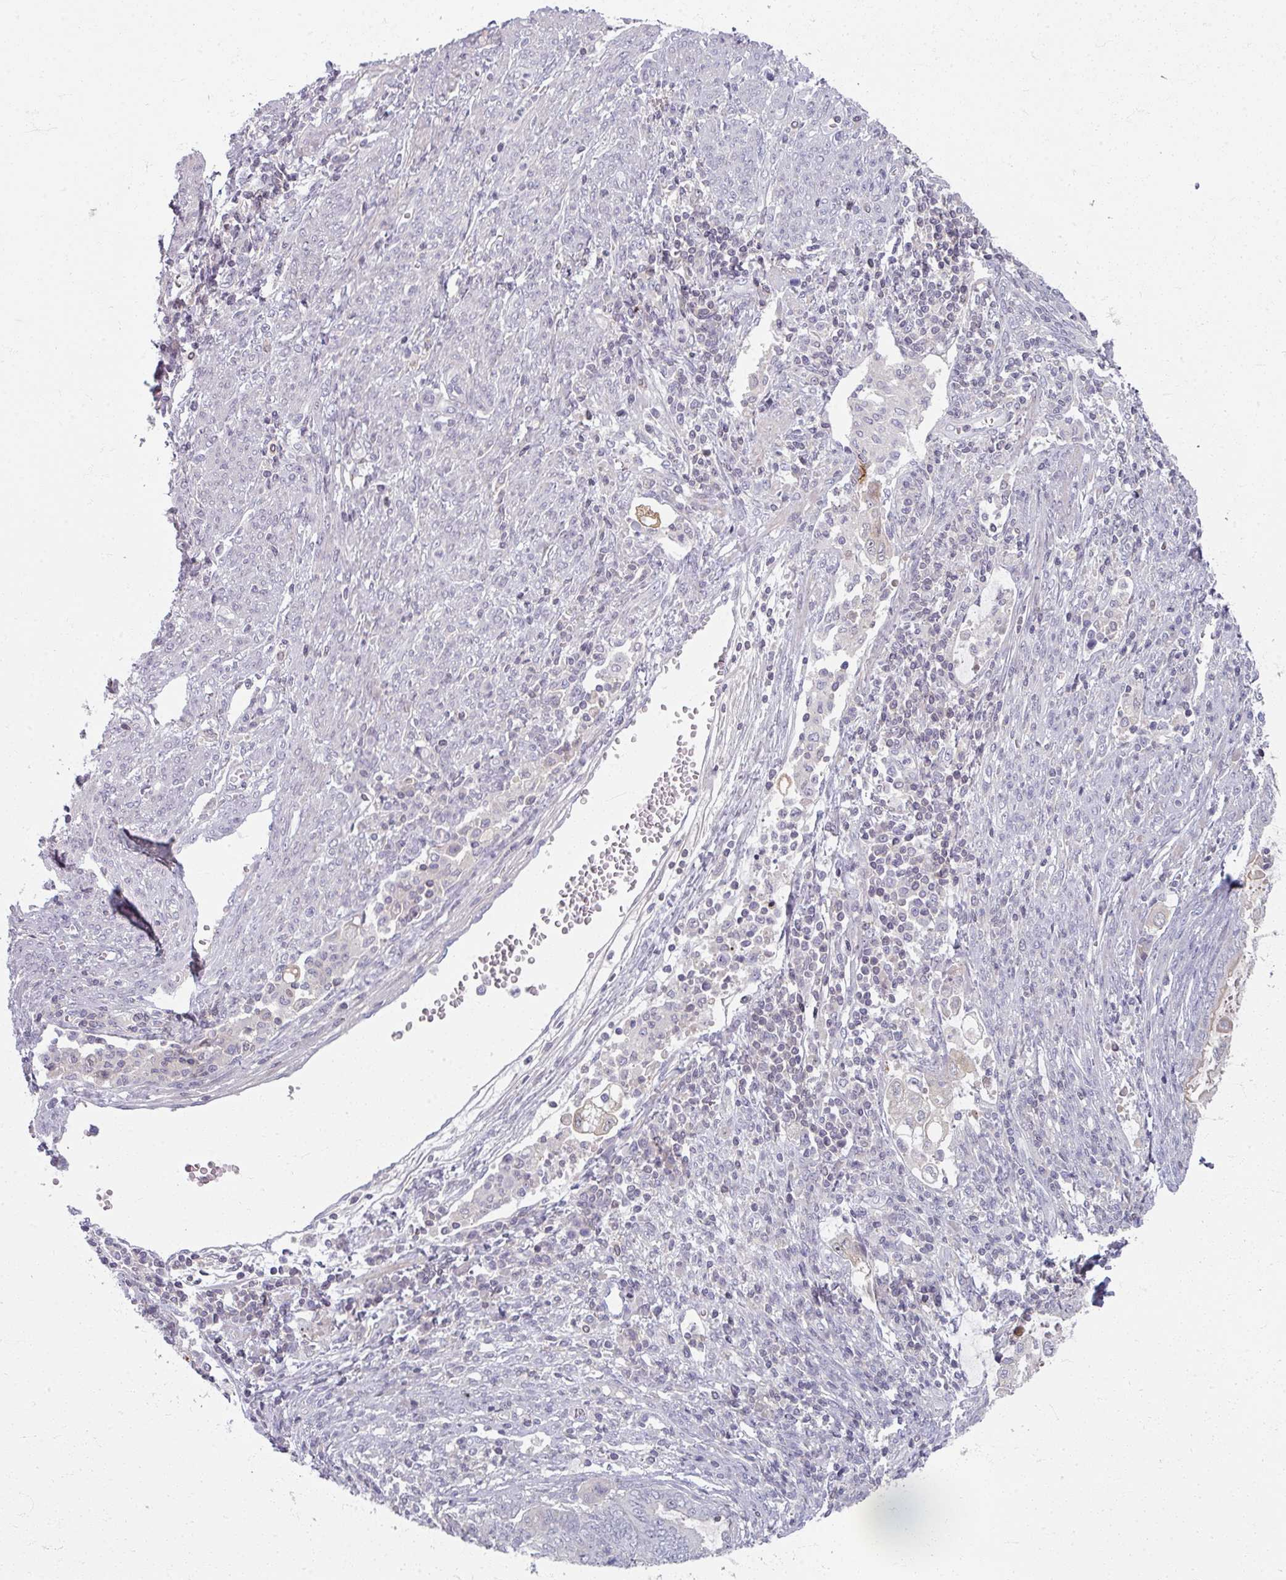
{"staining": {"intensity": "negative", "quantity": "none", "location": "none"}, "tissue": "endometrial cancer", "cell_type": "Tumor cells", "image_type": "cancer", "snomed": [{"axis": "morphology", "description": "Adenocarcinoma, NOS"}, {"axis": "topography", "description": "Uterus"}, {"axis": "topography", "description": "Endometrium"}], "caption": "The micrograph reveals no significant expression in tumor cells of adenocarcinoma (endometrial).", "gene": "TTLL7", "patient": {"sex": "female", "age": 70}}